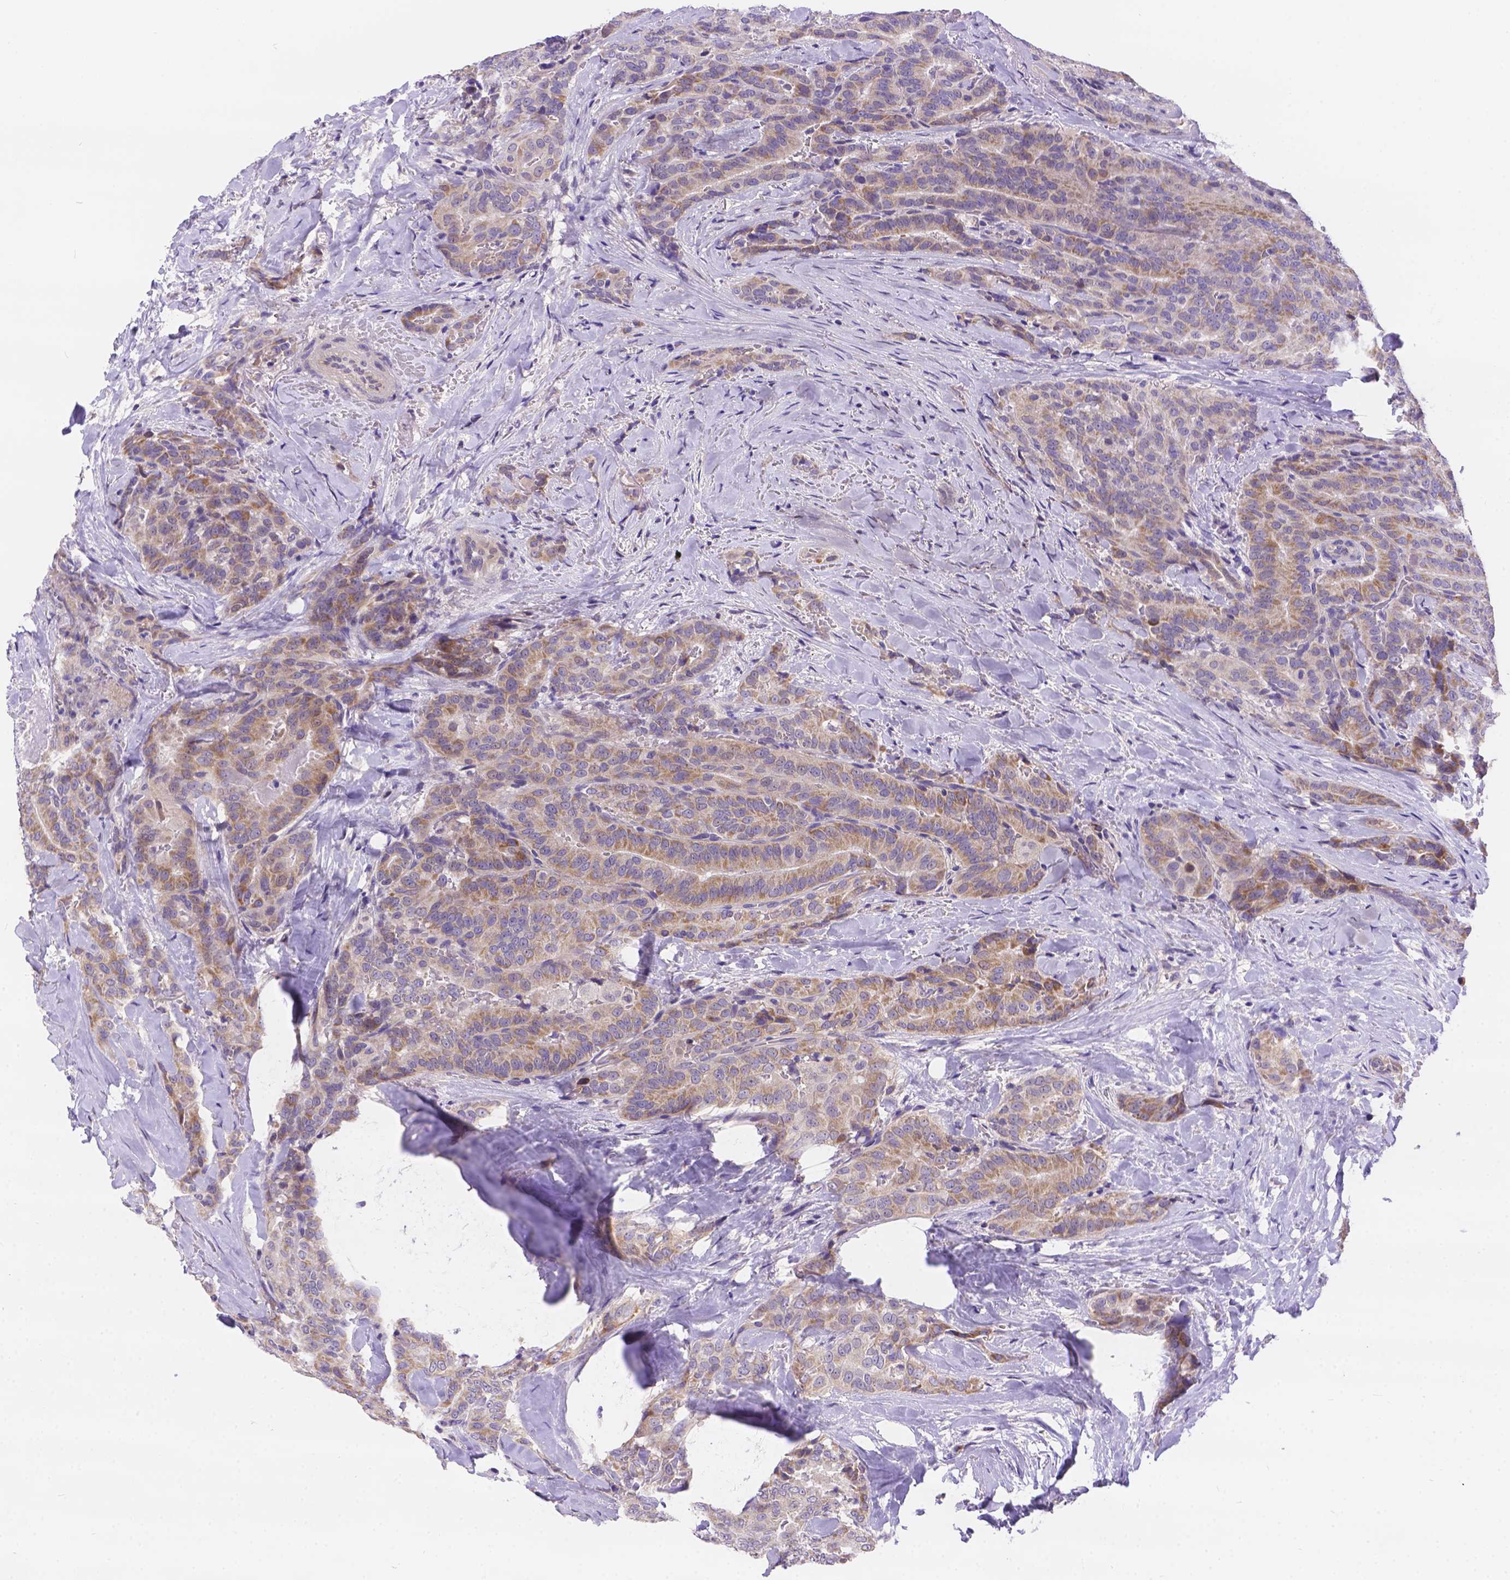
{"staining": {"intensity": "moderate", "quantity": ">75%", "location": "cytoplasmic/membranous"}, "tissue": "thyroid cancer", "cell_type": "Tumor cells", "image_type": "cancer", "snomed": [{"axis": "morphology", "description": "Papillary adenocarcinoma, NOS"}, {"axis": "topography", "description": "Thyroid gland"}], "caption": "Approximately >75% of tumor cells in thyroid papillary adenocarcinoma demonstrate moderate cytoplasmic/membranous protein staining as visualized by brown immunohistochemical staining.", "gene": "DLEC1", "patient": {"sex": "male", "age": 61}}